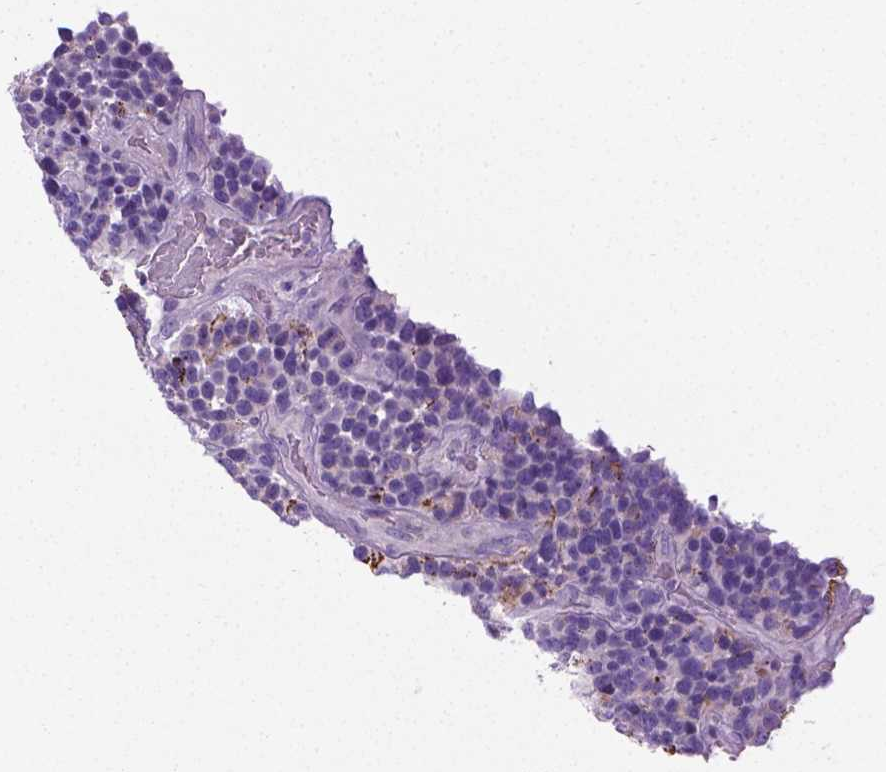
{"staining": {"intensity": "negative", "quantity": "none", "location": "none"}, "tissue": "glioma", "cell_type": "Tumor cells", "image_type": "cancer", "snomed": [{"axis": "morphology", "description": "Glioma, malignant, High grade"}, {"axis": "topography", "description": "Brain"}], "caption": "The immunohistochemistry micrograph has no significant staining in tumor cells of malignant glioma (high-grade) tissue. The staining was performed using DAB (3,3'-diaminobenzidine) to visualize the protein expression in brown, while the nuclei were stained in blue with hematoxylin (Magnification: 20x).", "gene": "TMEM132E", "patient": {"sex": "male", "age": 33}}